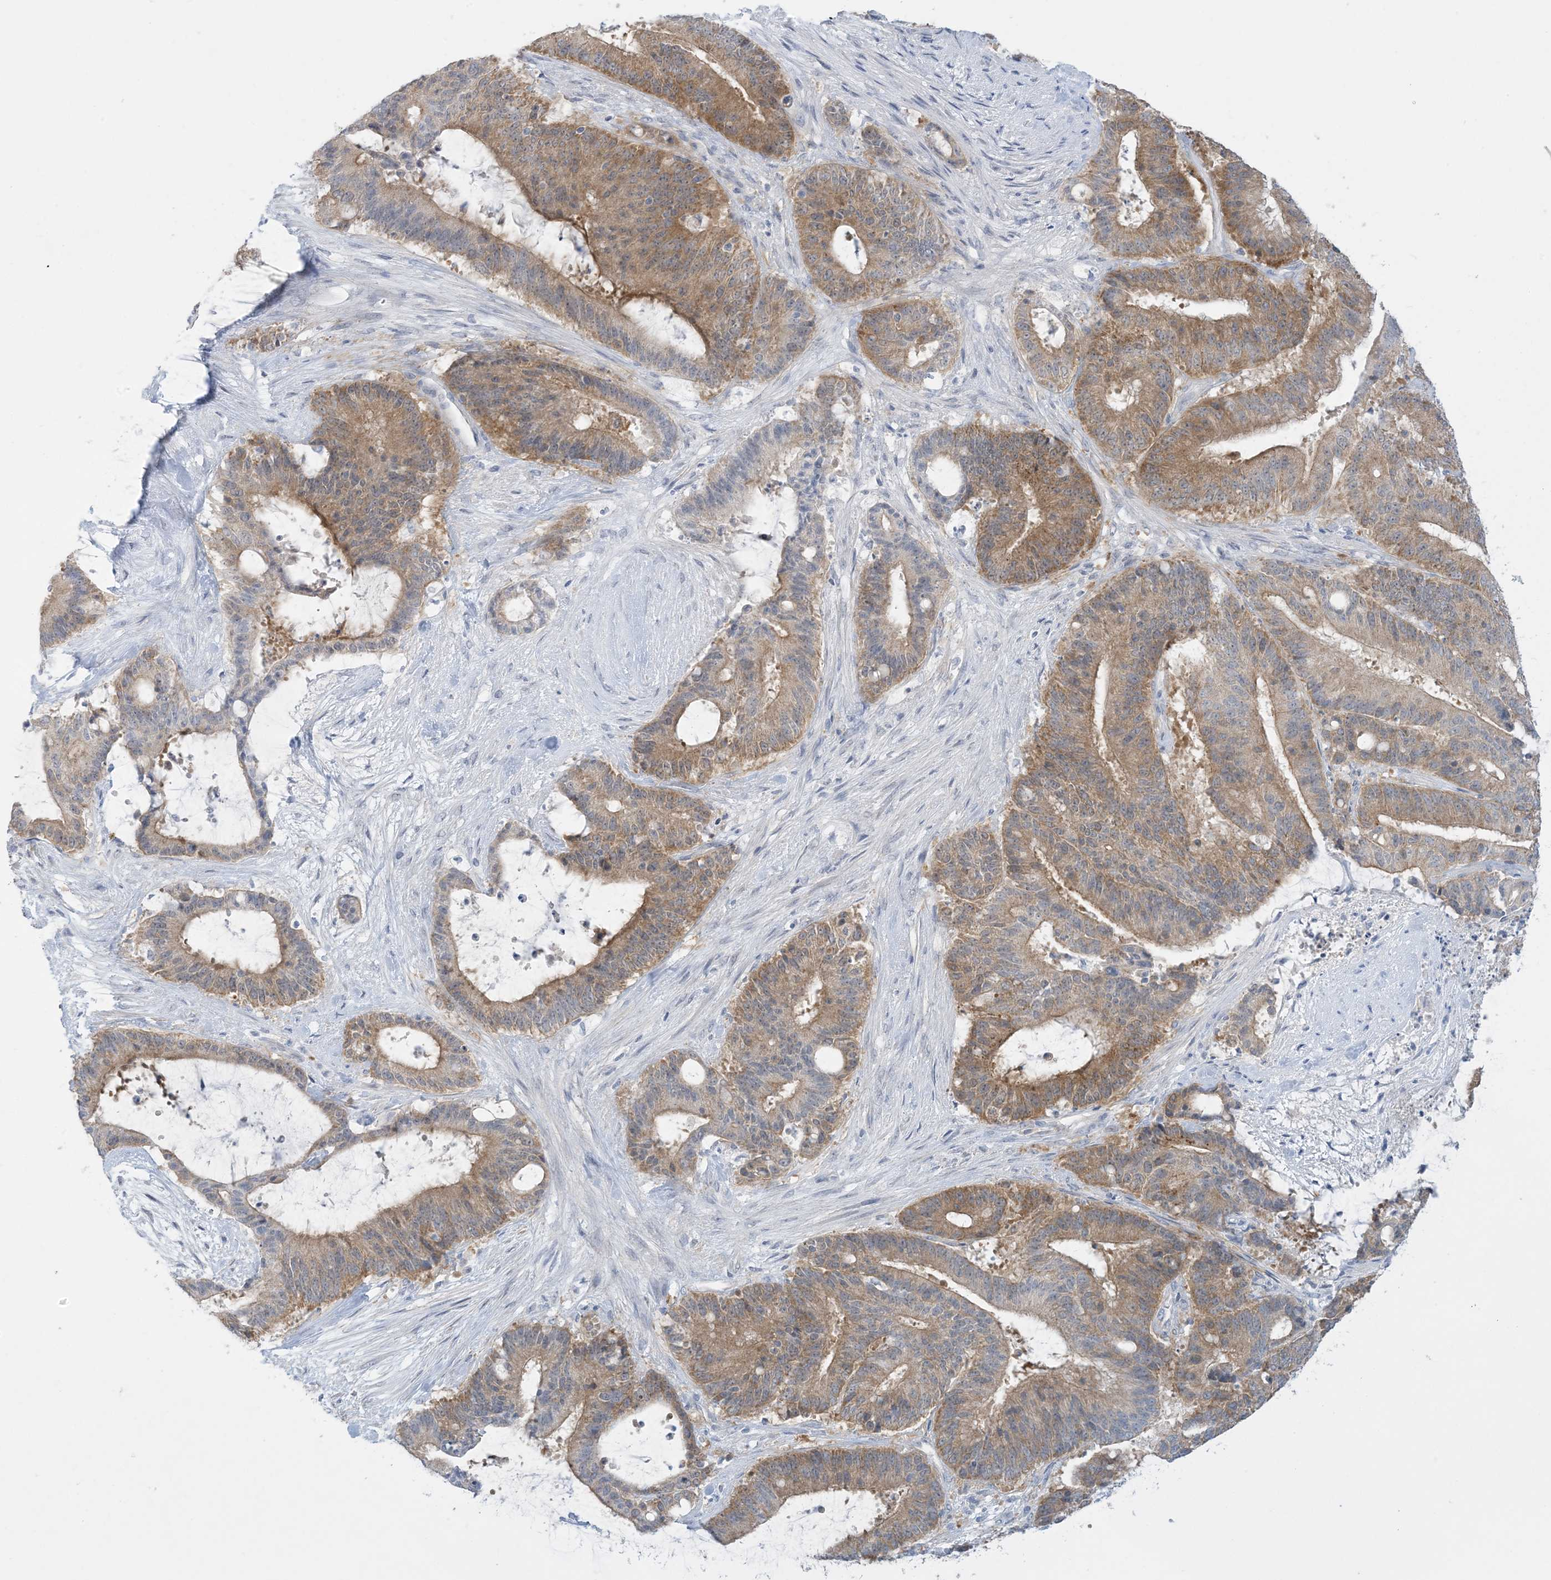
{"staining": {"intensity": "moderate", "quantity": ">75%", "location": "cytoplasmic/membranous"}, "tissue": "liver cancer", "cell_type": "Tumor cells", "image_type": "cancer", "snomed": [{"axis": "morphology", "description": "Normal tissue, NOS"}, {"axis": "morphology", "description": "Cholangiocarcinoma"}, {"axis": "topography", "description": "Liver"}, {"axis": "topography", "description": "Peripheral nerve tissue"}], "caption": "This photomicrograph reveals immunohistochemistry staining of liver cholangiocarcinoma, with medium moderate cytoplasmic/membranous positivity in about >75% of tumor cells.", "gene": "MRPS18A", "patient": {"sex": "female", "age": 73}}